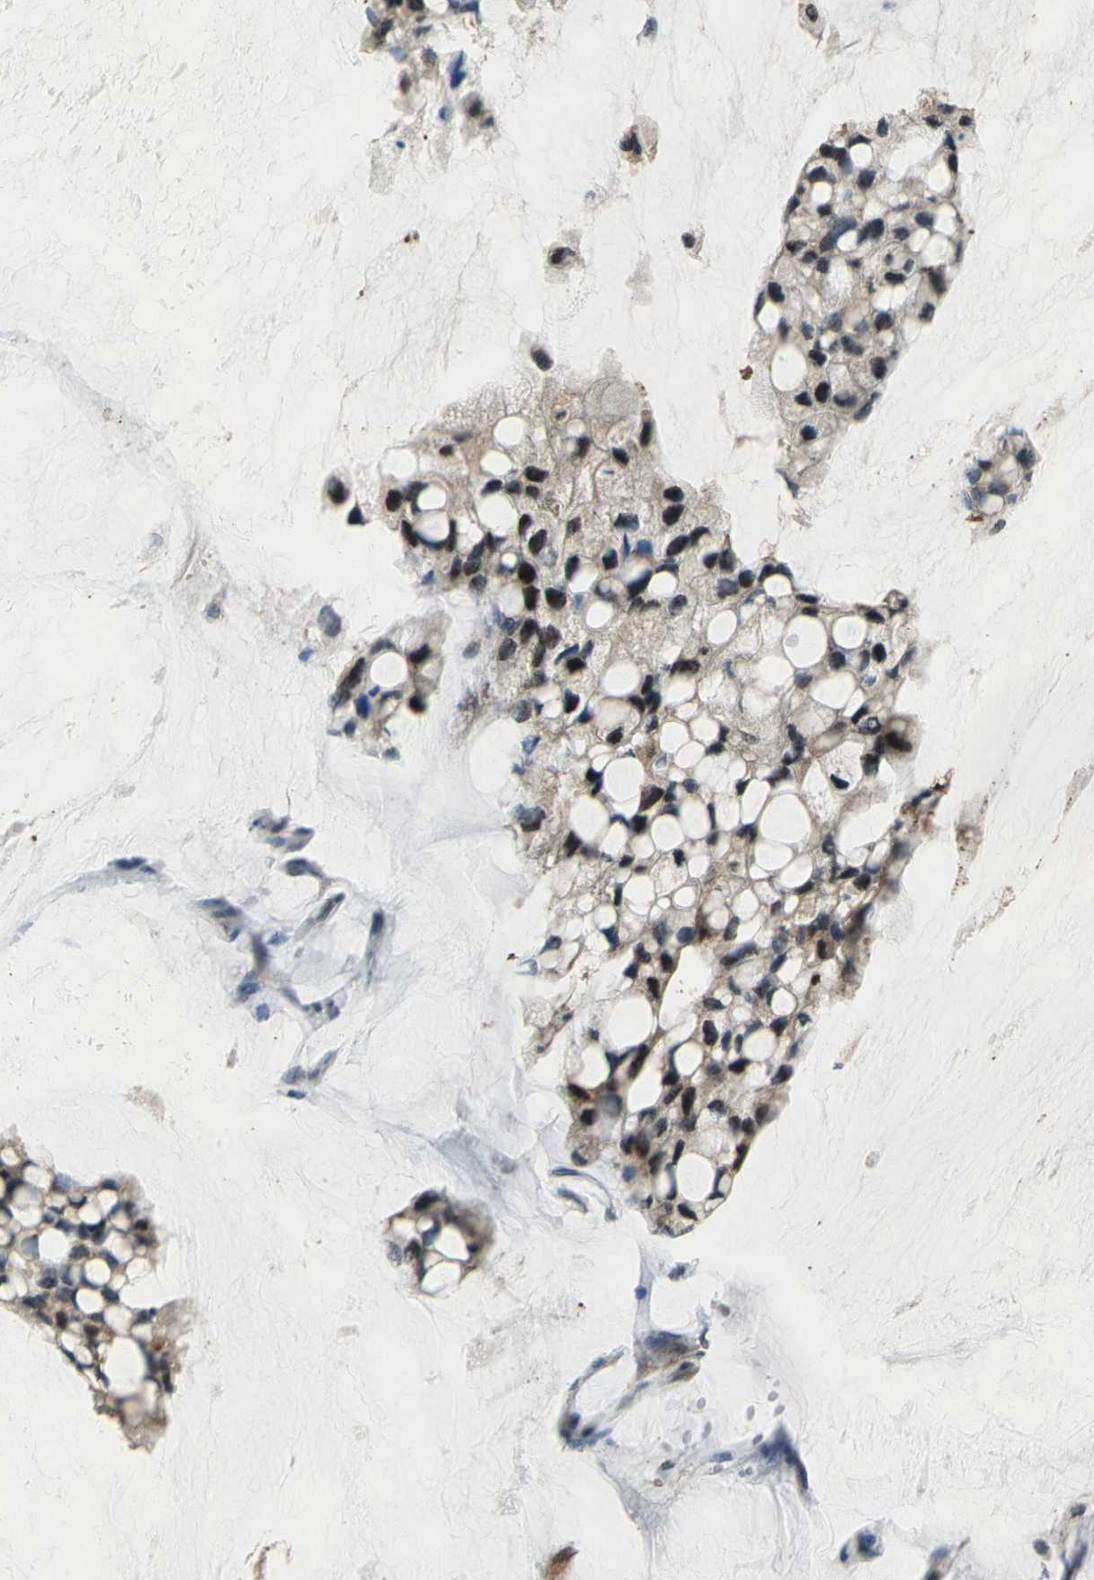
{"staining": {"intensity": "strong", "quantity": "25%-75%", "location": "nuclear"}, "tissue": "ovarian cancer", "cell_type": "Tumor cells", "image_type": "cancer", "snomed": [{"axis": "morphology", "description": "Cystadenocarcinoma, mucinous, NOS"}, {"axis": "topography", "description": "Ovary"}], "caption": "Strong nuclear protein staining is appreciated in about 25%-75% of tumor cells in mucinous cystadenocarcinoma (ovarian).", "gene": "PSMA4", "patient": {"sex": "female", "age": 39}}